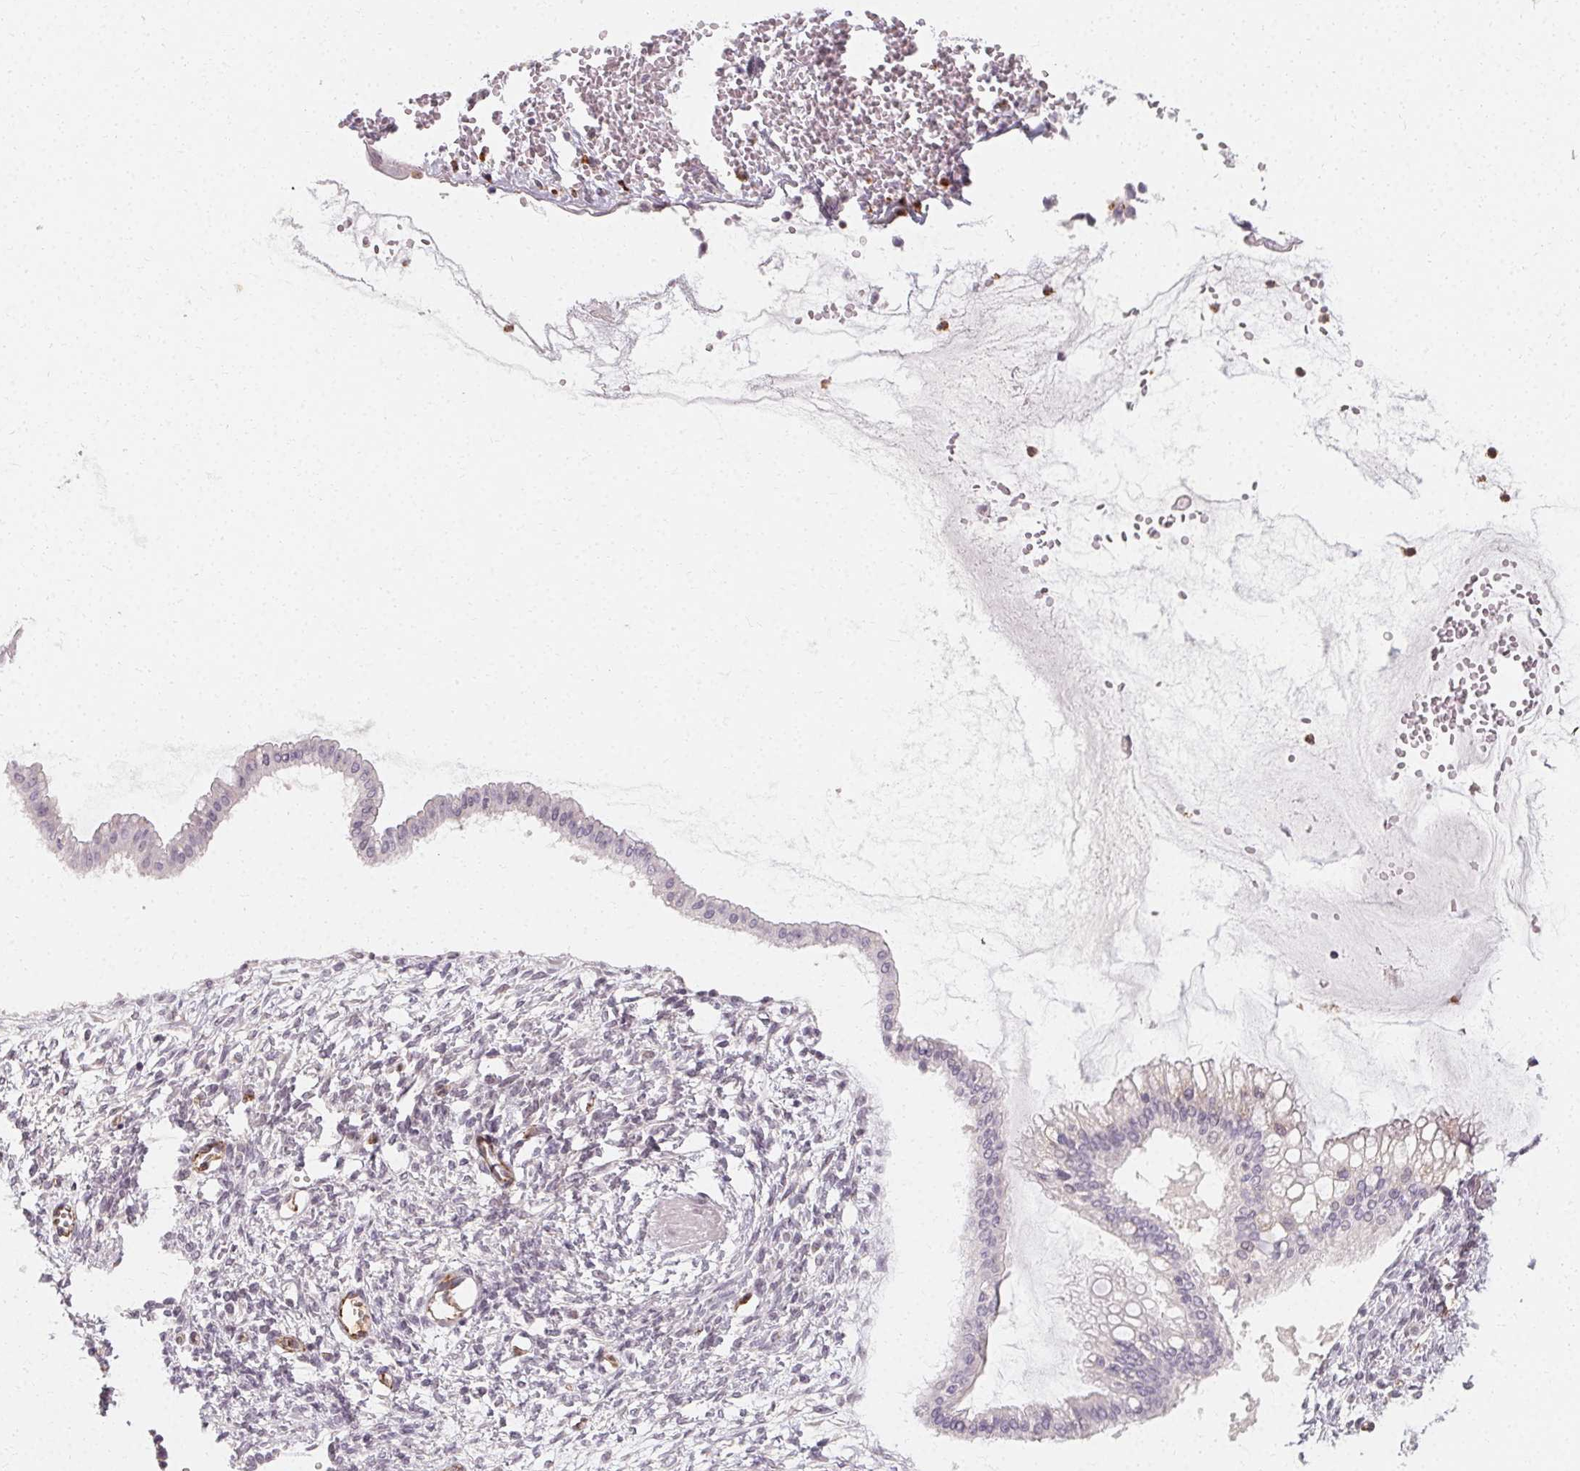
{"staining": {"intensity": "negative", "quantity": "none", "location": "none"}, "tissue": "ovarian cancer", "cell_type": "Tumor cells", "image_type": "cancer", "snomed": [{"axis": "morphology", "description": "Cystadenocarcinoma, mucinous, NOS"}, {"axis": "topography", "description": "Ovary"}], "caption": "This is a photomicrograph of immunohistochemistry (IHC) staining of ovarian cancer (mucinous cystadenocarcinoma), which shows no staining in tumor cells.", "gene": "CLCNKB", "patient": {"sex": "female", "age": 73}}